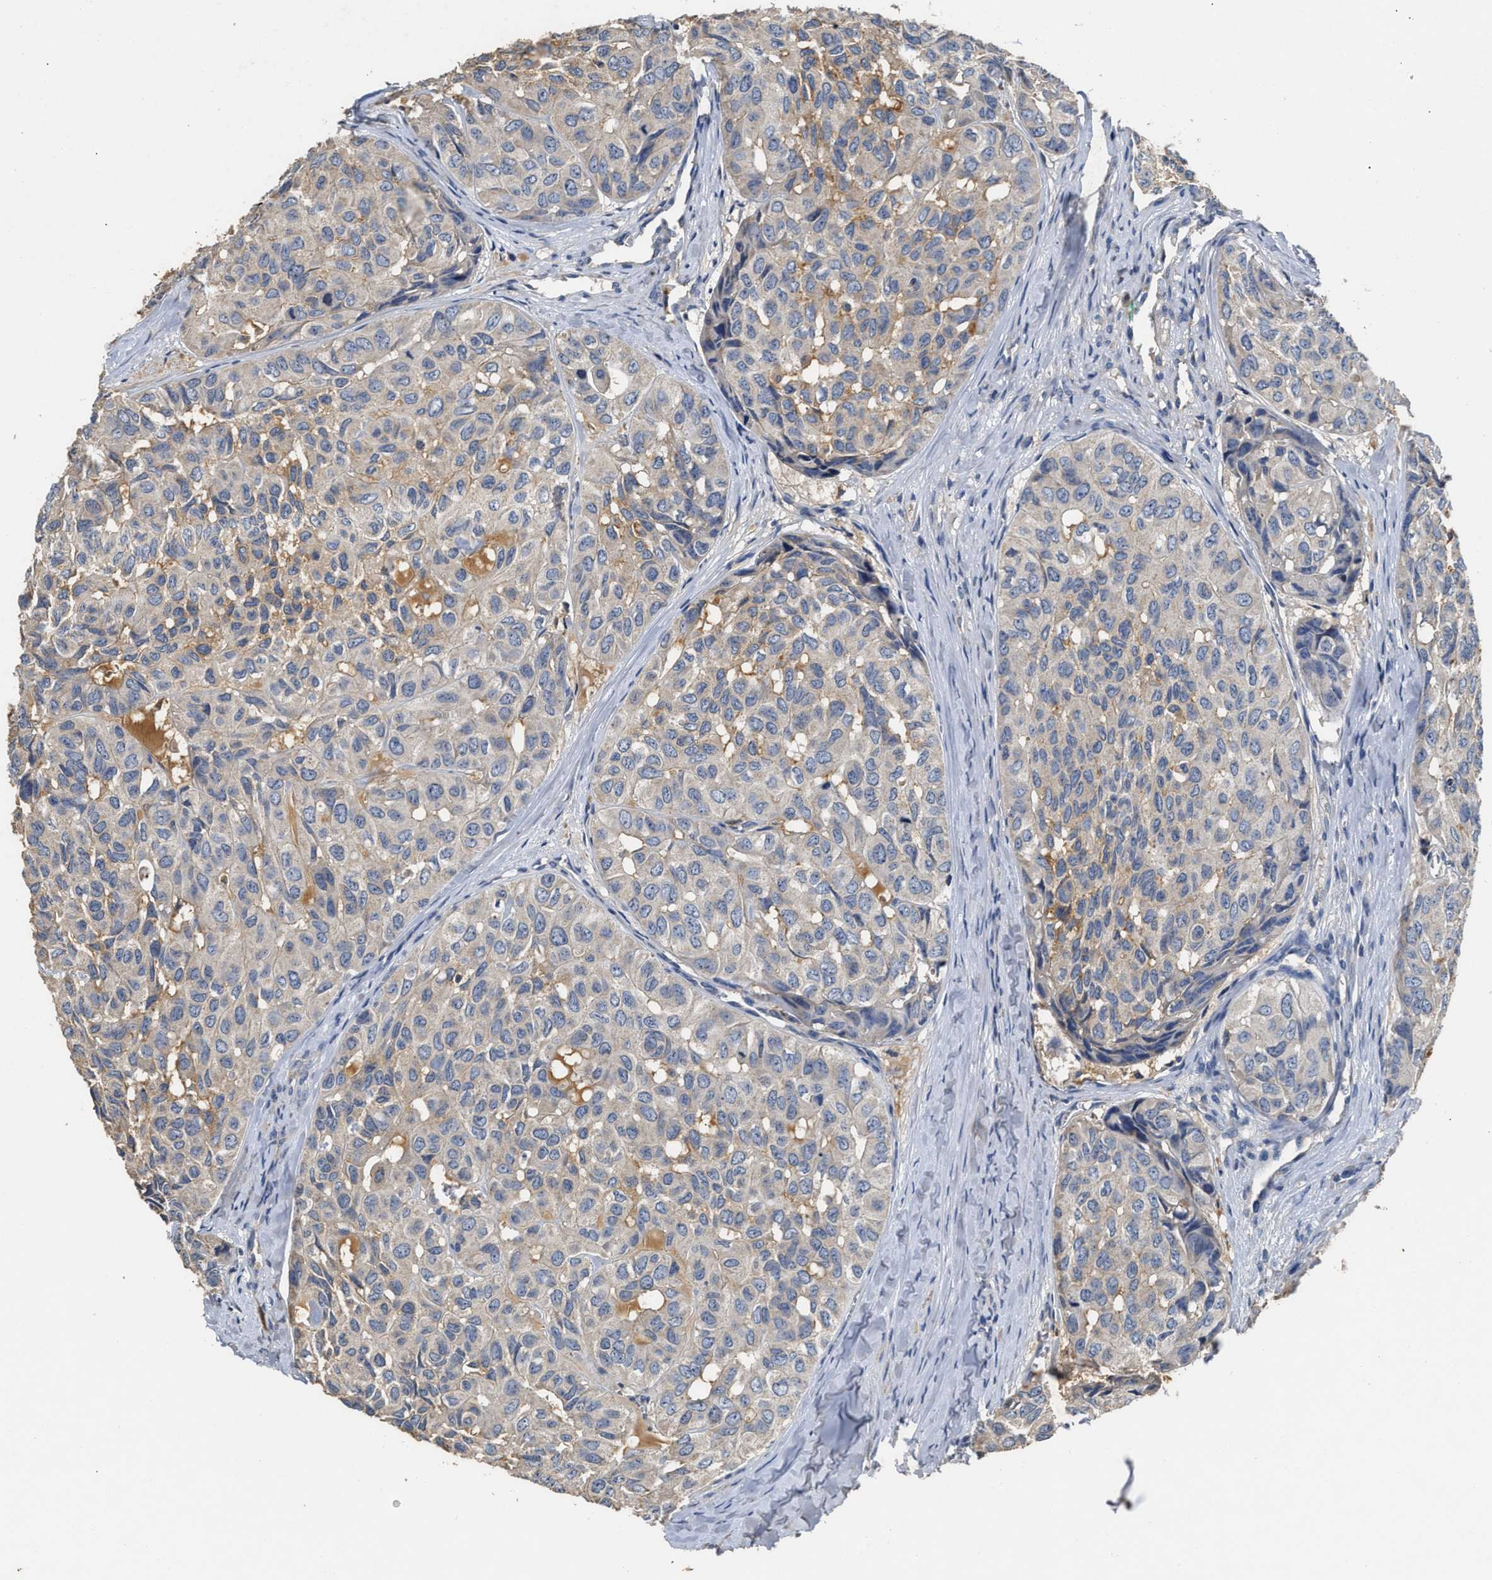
{"staining": {"intensity": "weak", "quantity": "<25%", "location": "cytoplasmic/membranous"}, "tissue": "head and neck cancer", "cell_type": "Tumor cells", "image_type": "cancer", "snomed": [{"axis": "morphology", "description": "Adenocarcinoma, NOS"}, {"axis": "topography", "description": "Salivary gland, NOS"}, {"axis": "topography", "description": "Head-Neck"}], "caption": "Adenocarcinoma (head and neck) stained for a protein using immunohistochemistry (IHC) reveals no positivity tumor cells.", "gene": "C3", "patient": {"sex": "female", "age": 76}}